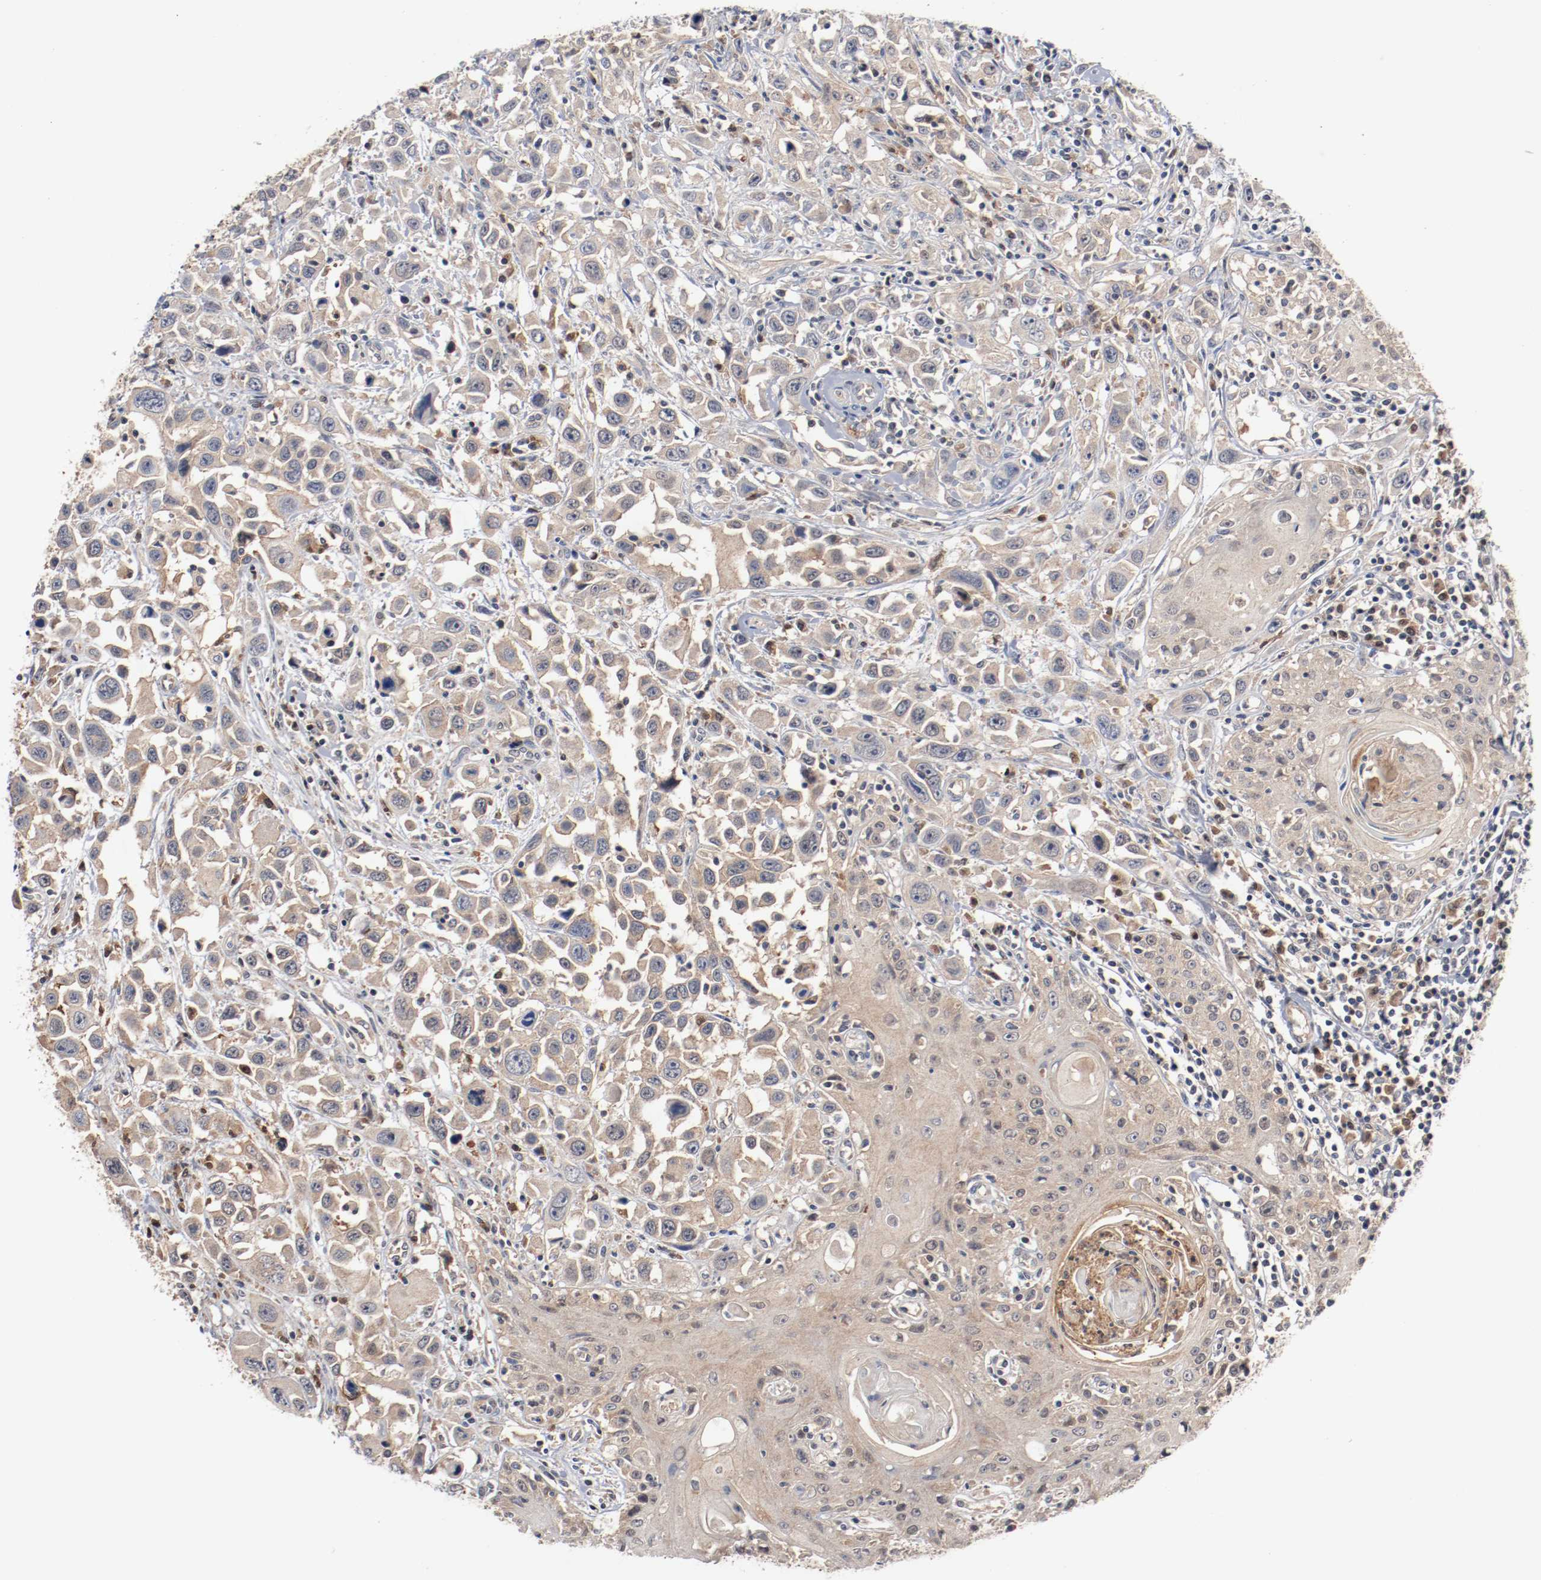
{"staining": {"intensity": "weak", "quantity": ">75%", "location": "cytoplasmic/membranous"}, "tissue": "head and neck cancer", "cell_type": "Tumor cells", "image_type": "cancer", "snomed": [{"axis": "morphology", "description": "Squamous cell carcinoma, NOS"}, {"axis": "topography", "description": "Oral tissue"}, {"axis": "topography", "description": "Head-Neck"}], "caption": "Immunohistochemical staining of human head and neck cancer (squamous cell carcinoma) displays low levels of weak cytoplasmic/membranous protein positivity in approximately >75% of tumor cells. Immunohistochemistry stains the protein in brown and the nuclei are stained blue.", "gene": "RNASE11", "patient": {"sex": "female", "age": 76}}